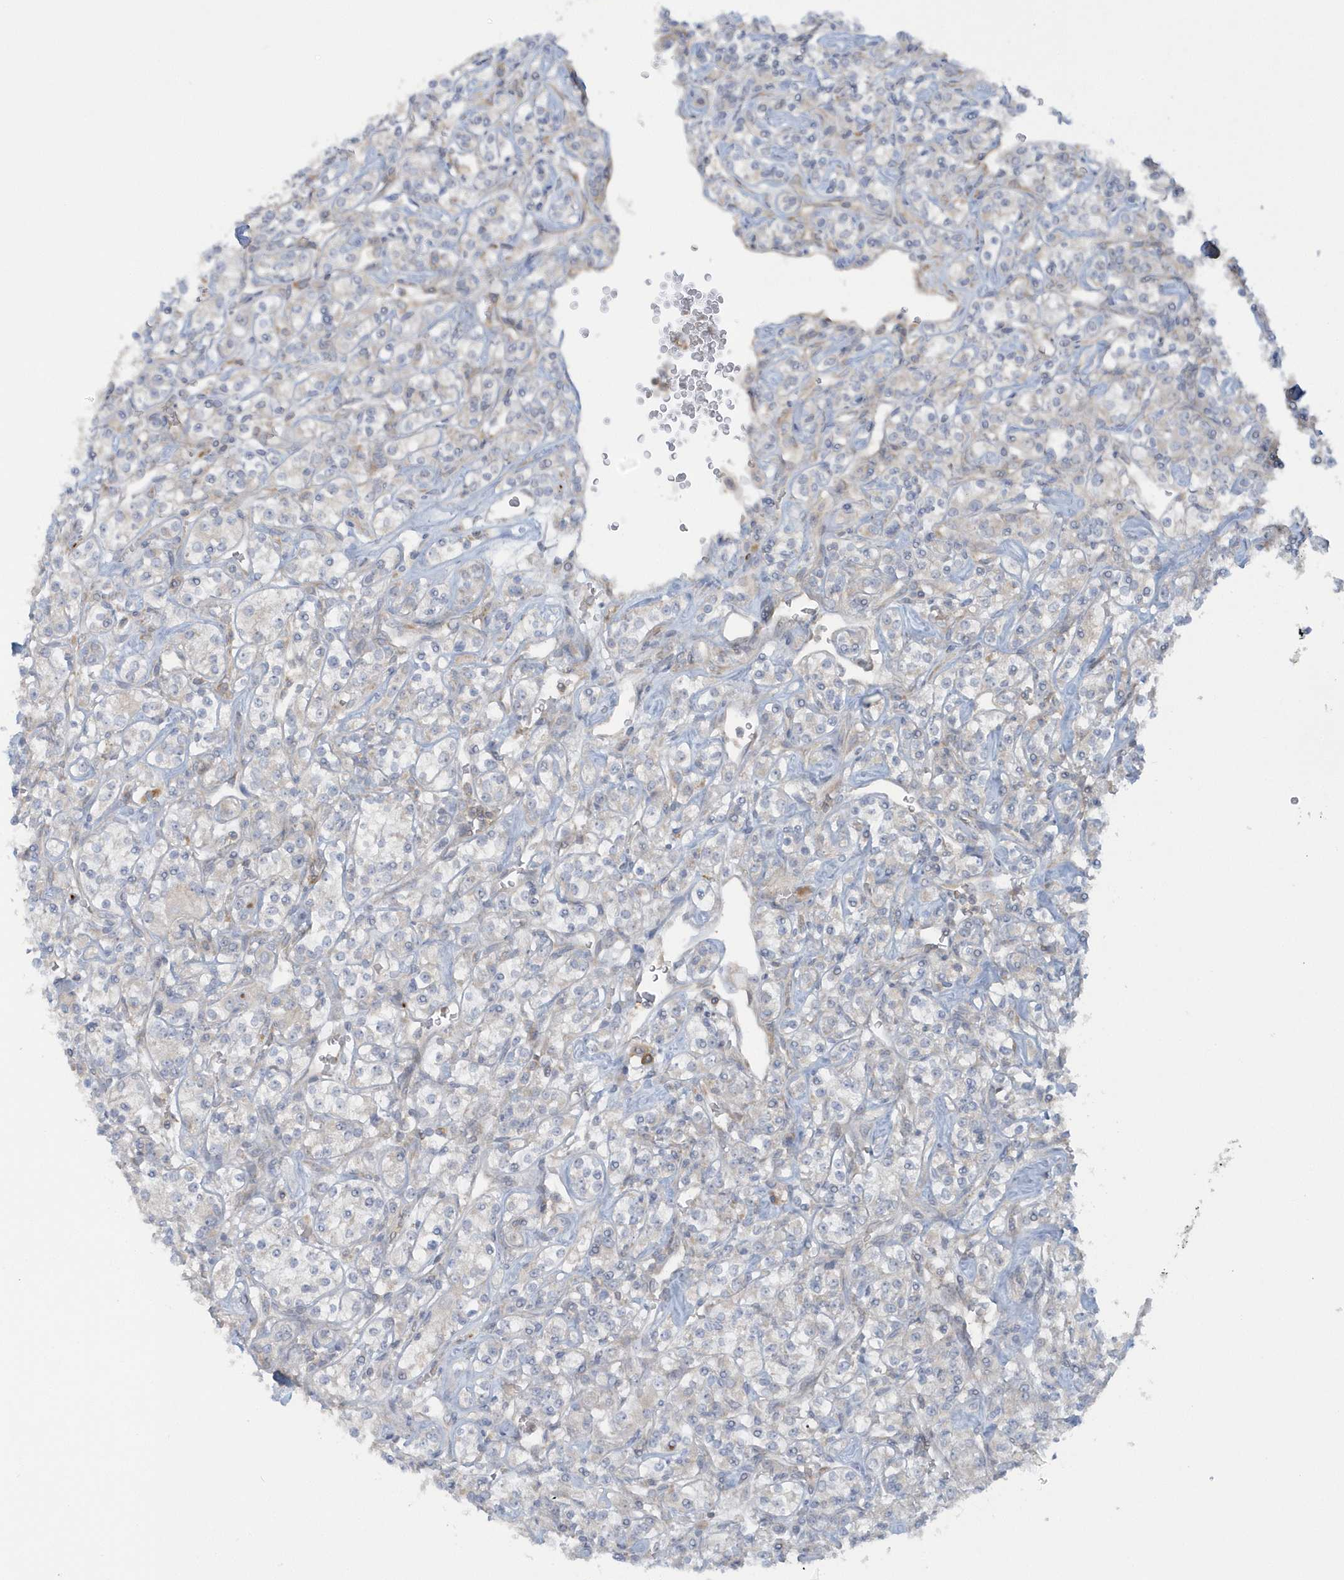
{"staining": {"intensity": "negative", "quantity": "none", "location": "none"}, "tissue": "renal cancer", "cell_type": "Tumor cells", "image_type": "cancer", "snomed": [{"axis": "morphology", "description": "Adenocarcinoma, NOS"}, {"axis": "topography", "description": "Kidney"}], "caption": "Human renal cancer (adenocarcinoma) stained for a protein using IHC displays no positivity in tumor cells.", "gene": "CNOT10", "patient": {"sex": "male", "age": 77}}